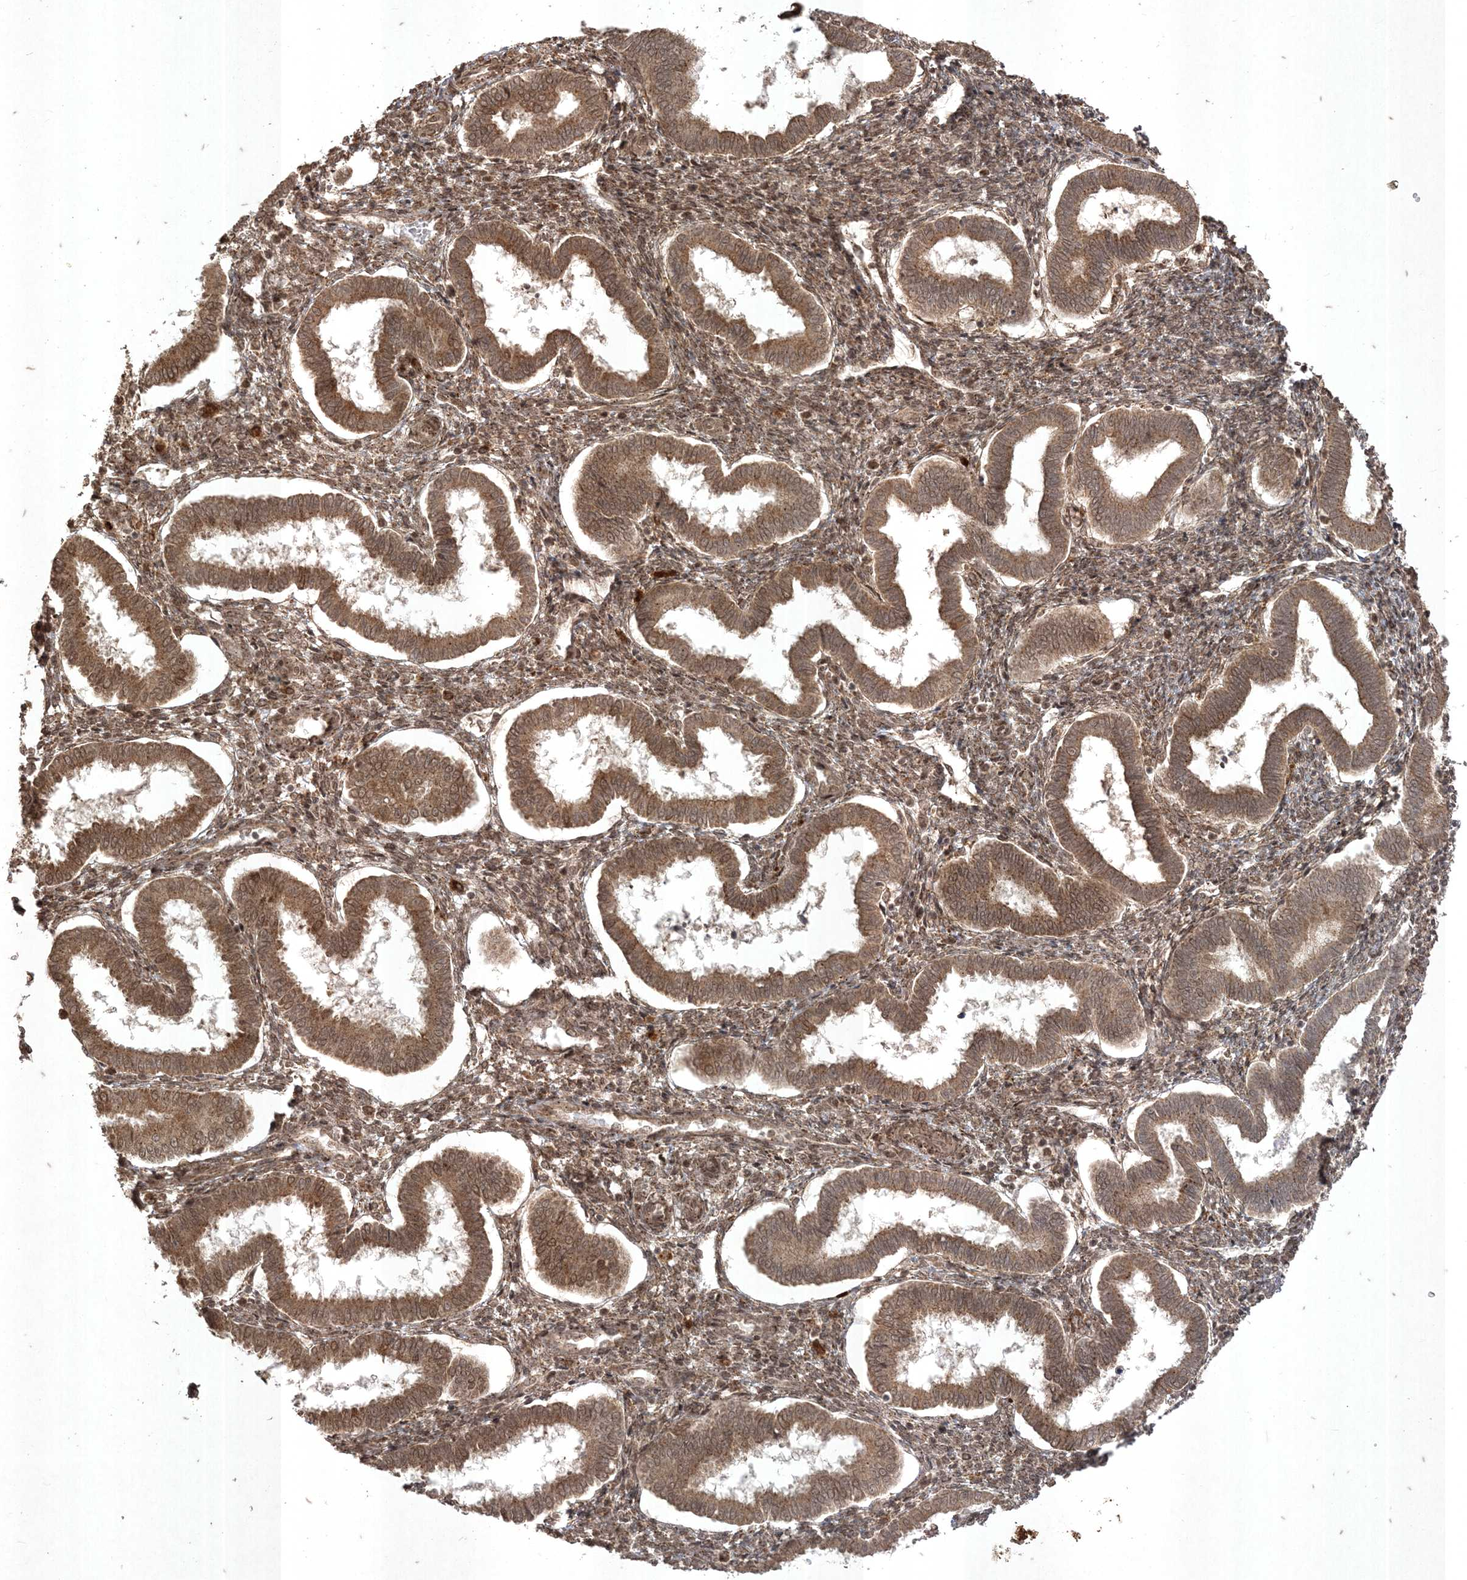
{"staining": {"intensity": "moderate", "quantity": ">75%", "location": "cytoplasmic/membranous,nuclear"}, "tissue": "endometrium", "cell_type": "Cells in endometrial stroma", "image_type": "normal", "snomed": [{"axis": "morphology", "description": "Normal tissue, NOS"}, {"axis": "topography", "description": "Endometrium"}], "caption": "IHC photomicrograph of benign endometrium stained for a protein (brown), which shows medium levels of moderate cytoplasmic/membranous,nuclear positivity in approximately >75% of cells in endometrial stroma.", "gene": "RRAS", "patient": {"sex": "female", "age": 24}}